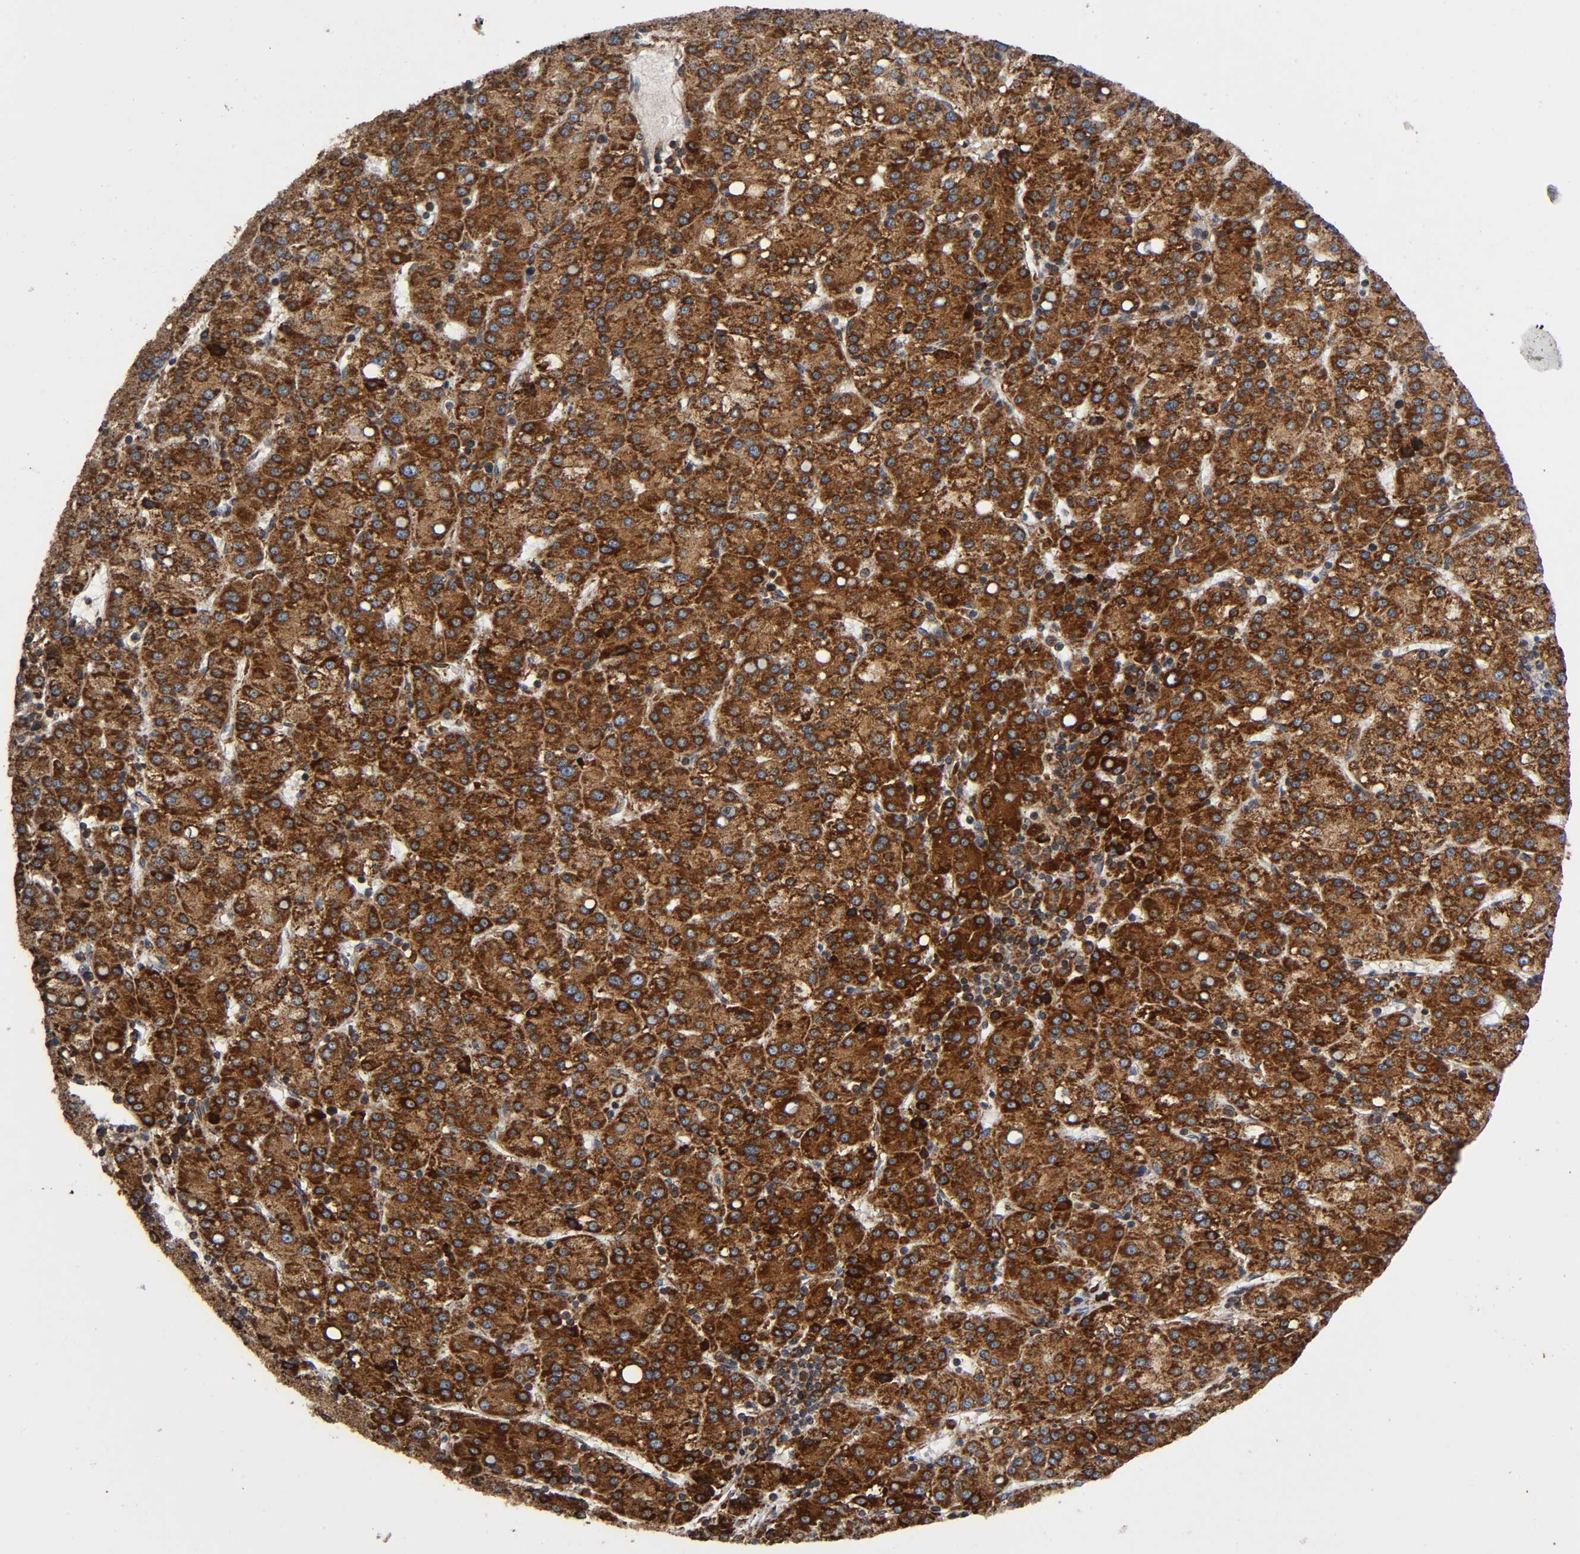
{"staining": {"intensity": "moderate", "quantity": ">75%", "location": "cytoplasmic/membranous"}, "tissue": "liver cancer", "cell_type": "Tumor cells", "image_type": "cancer", "snomed": [{"axis": "morphology", "description": "Carcinoma, Hepatocellular, NOS"}, {"axis": "topography", "description": "Liver"}], "caption": "Liver hepatocellular carcinoma tissue reveals moderate cytoplasmic/membranous expression in about >75% of tumor cells", "gene": "MAP3K1", "patient": {"sex": "female", "age": 58}}